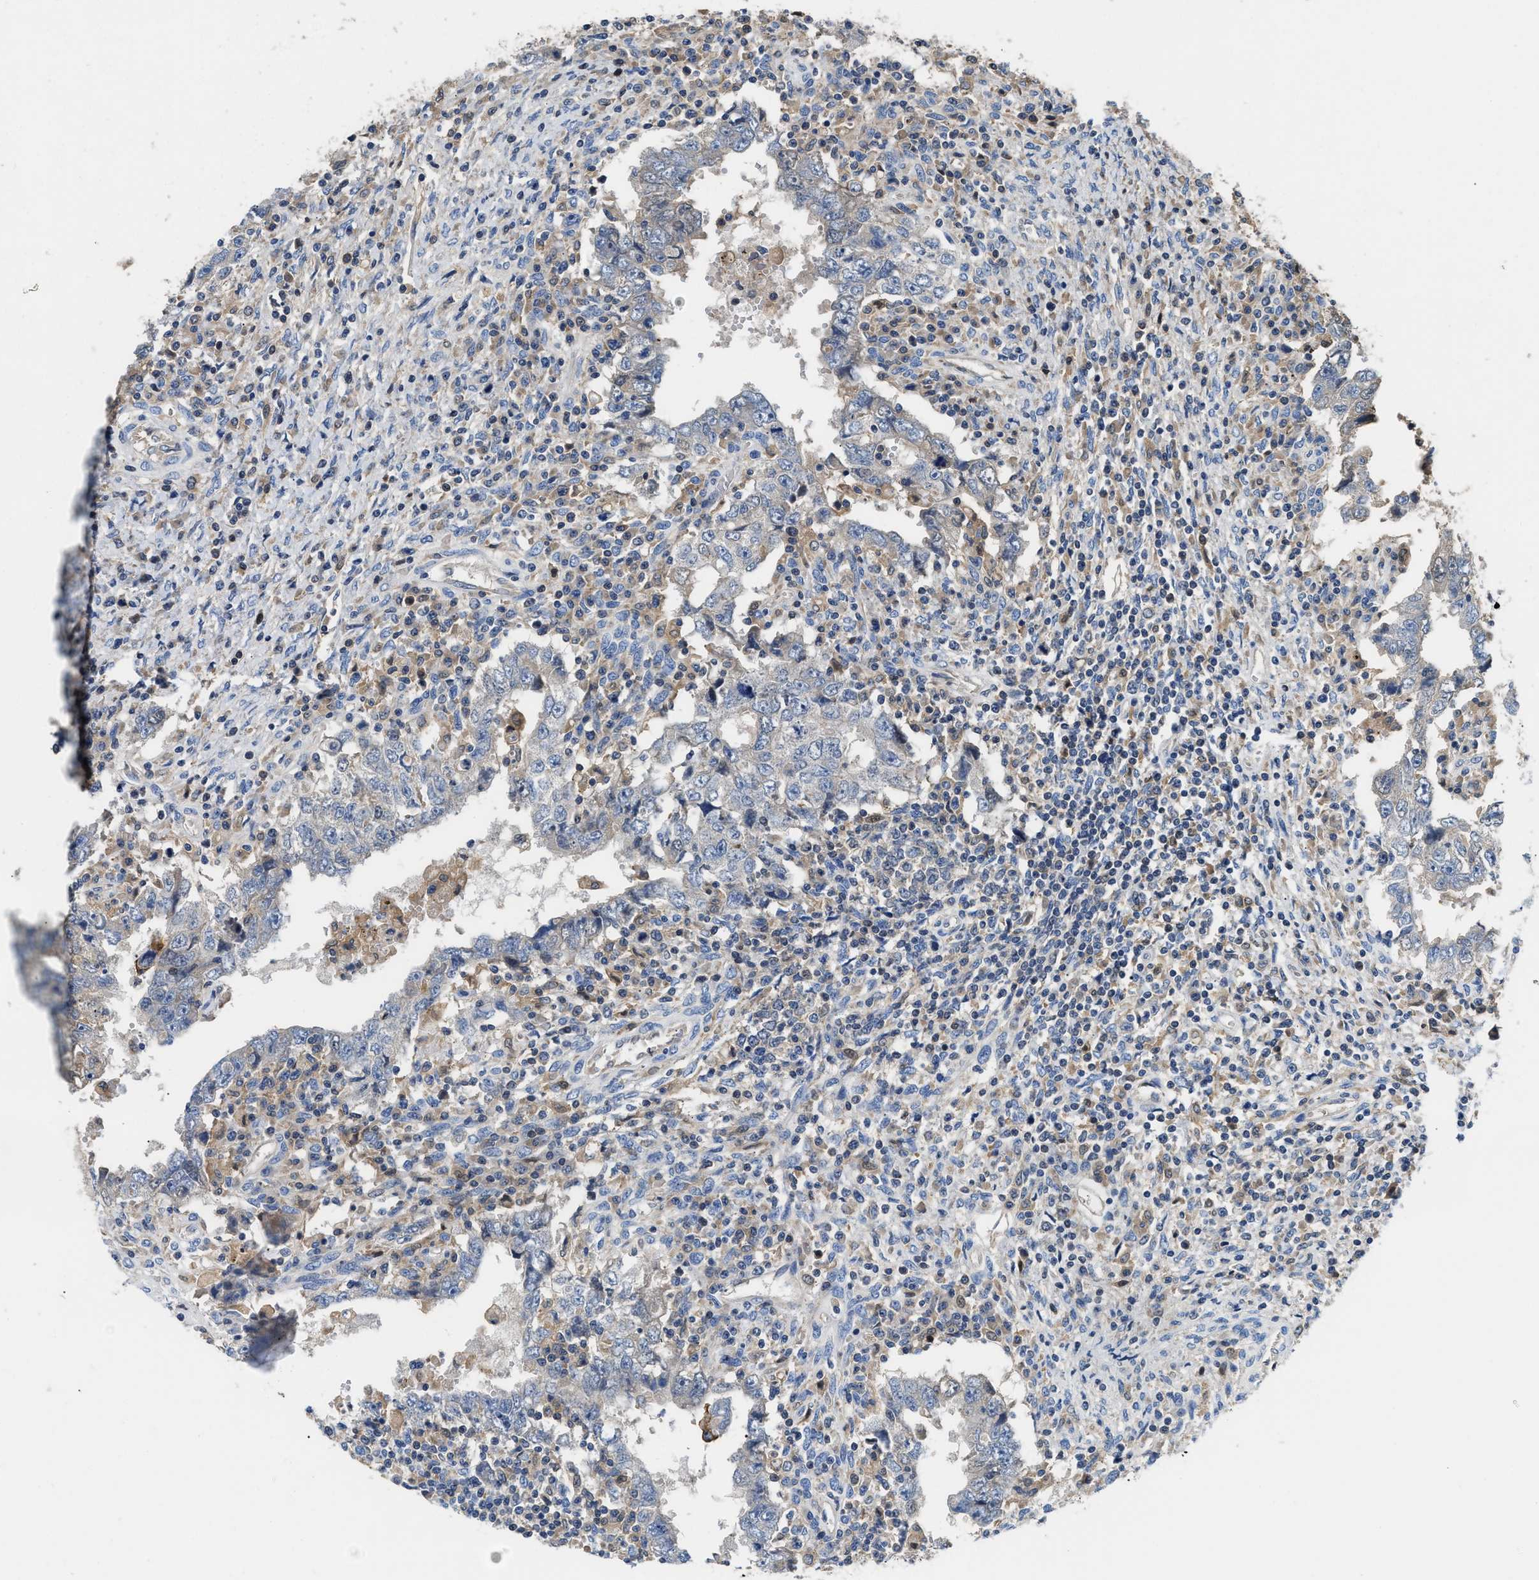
{"staining": {"intensity": "negative", "quantity": "none", "location": "none"}, "tissue": "testis cancer", "cell_type": "Tumor cells", "image_type": "cancer", "snomed": [{"axis": "morphology", "description": "Carcinoma, Embryonal, NOS"}, {"axis": "topography", "description": "Testis"}], "caption": "Testis cancer stained for a protein using immunohistochemistry demonstrates no positivity tumor cells.", "gene": "OSTF1", "patient": {"sex": "male", "age": 26}}